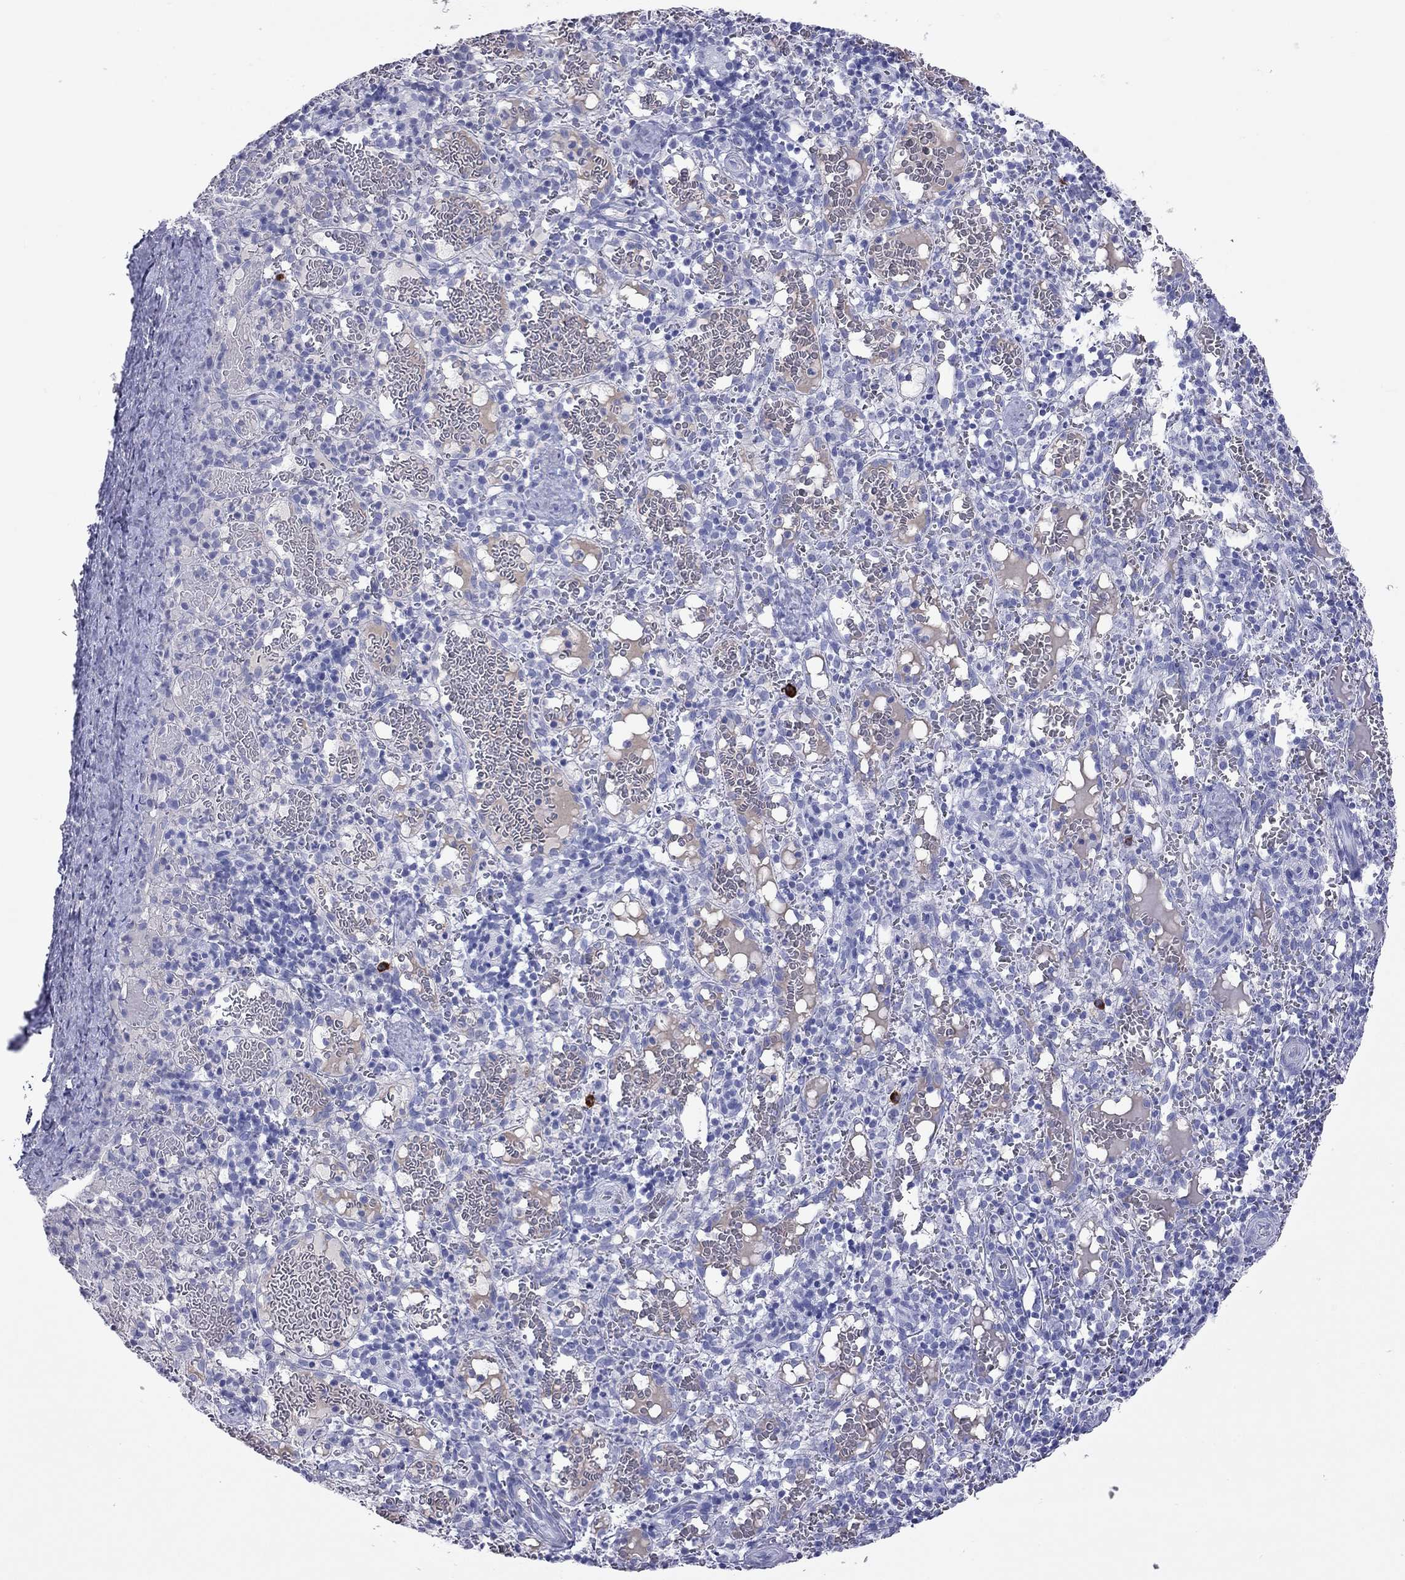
{"staining": {"intensity": "negative", "quantity": "none", "location": "none"}, "tissue": "spleen", "cell_type": "Cells in red pulp", "image_type": "normal", "snomed": [{"axis": "morphology", "description": "Normal tissue, NOS"}, {"axis": "topography", "description": "Spleen"}], "caption": "Histopathology image shows no significant protein positivity in cells in red pulp of benign spleen.", "gene": "KLRG1", "patient": {"sex": "male", "age": 11}}